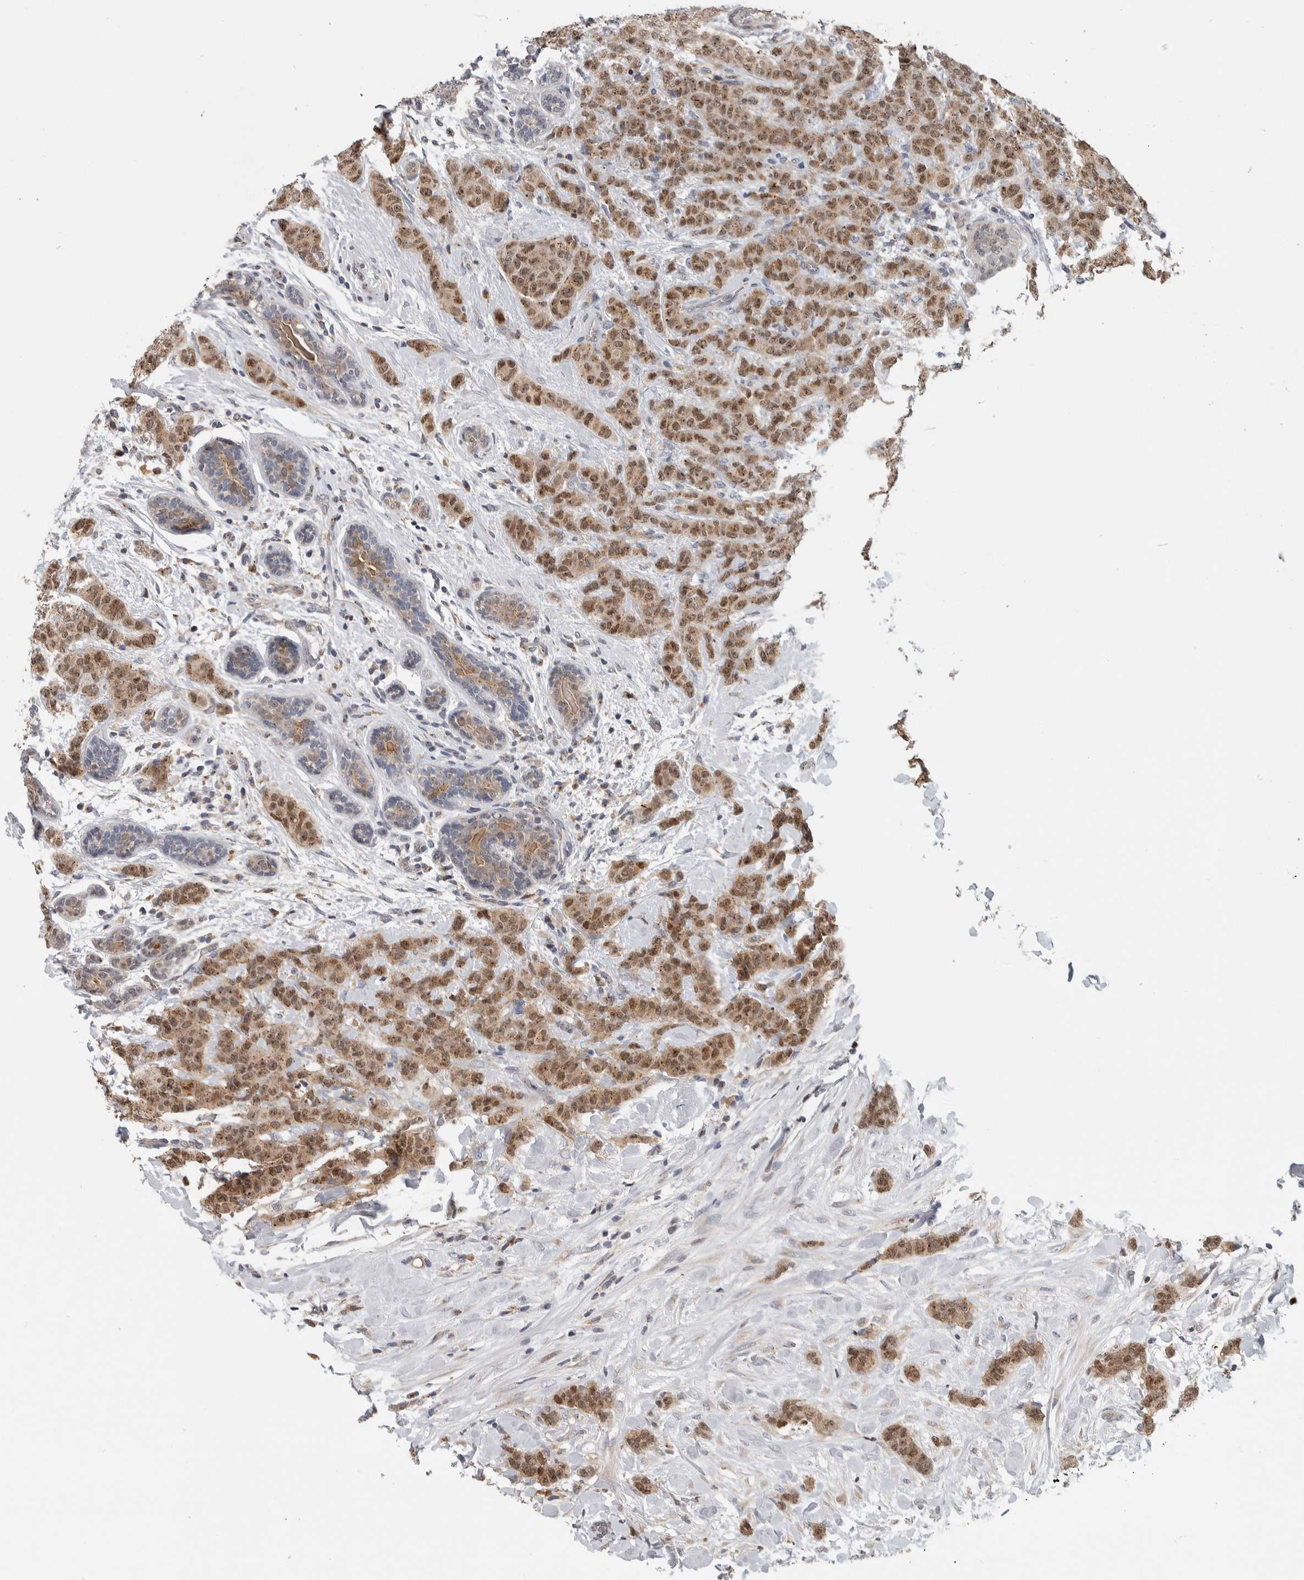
{"staining": {"intensity": "moderate", "quantity": ">75%", "location": "cytoplasmic/membranous,nuclear"}, "tissue": "breast cancer", "cell_type": "Tumor cells", "image_type": "cancer", "snomed": [{"axis": "morphology", "description": "Normal tissue, NOS"}, {"axis": "morphology", "description": "Duct carcinoma"}, {"axis": "topography", "description": "Breast"}], "caption": "A brown stain shows moderate cytoplasmic/membranous and nuclear positivity of a protein in breast intraductal carcinoma tumor cells.", "gene": "MSL1", "patient": {"sex": "female", "age": 40}}